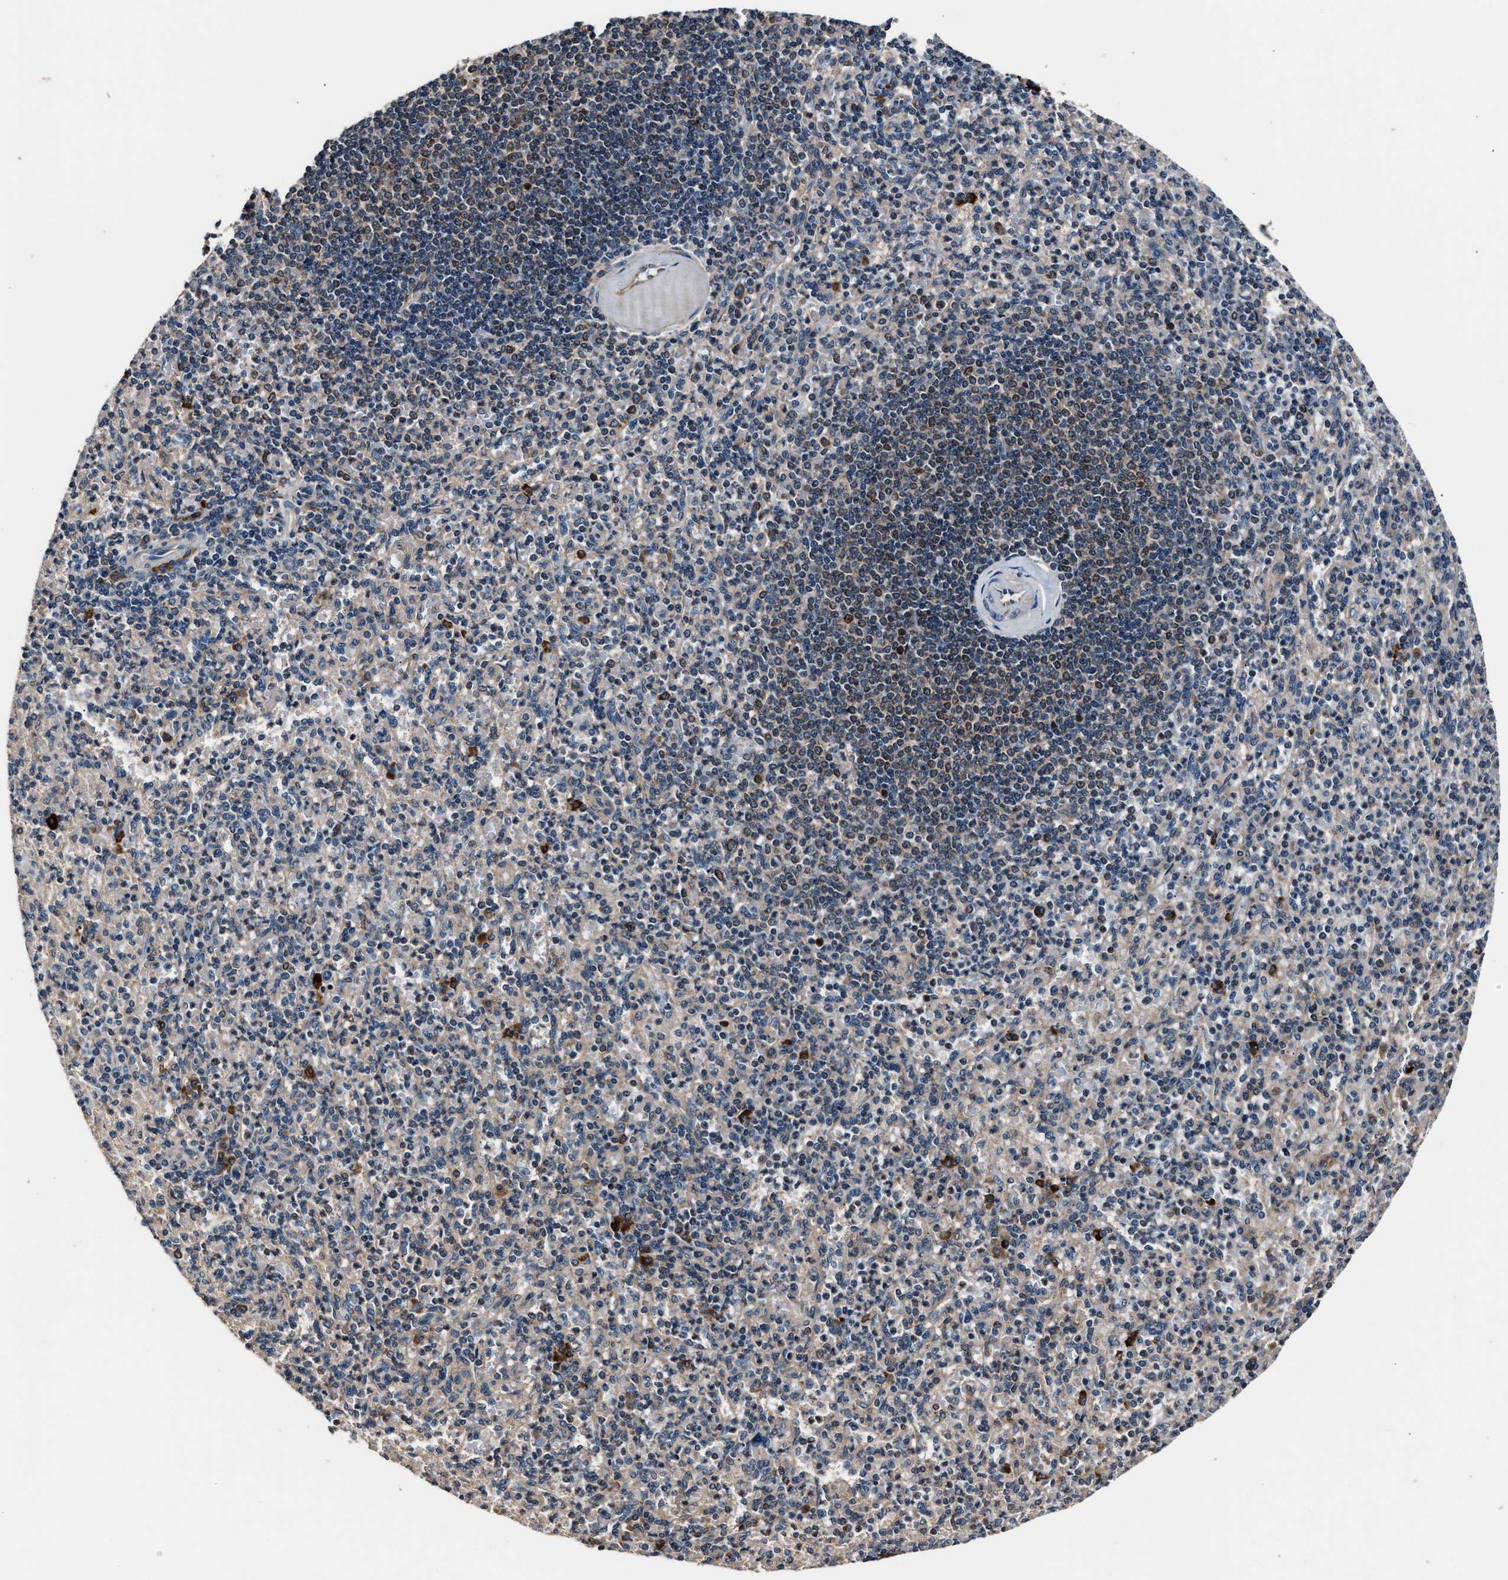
{"staining": {"intensity": "weak", "quantity": "25%-75%", "location": "cytoplasmic/membranous"}, "tissue": "spleen", "cell_type": "Cells in red pulp", "image_type": "normal", "snomed": [{"axis": "morphology", "description": "Normal tissue, NOS"}, {"axis": "topography", "description": "Spleen"}], "caption": "This photomicrograph exhibits immunohistochemistry (IHC) staining of normal human spleen, with low weak cytoplasmic/membranous staining in about 25%-75% of cells in red pulp.", "gene": "IMPDH2", "patient": {"sex": "female", "age": 74}}